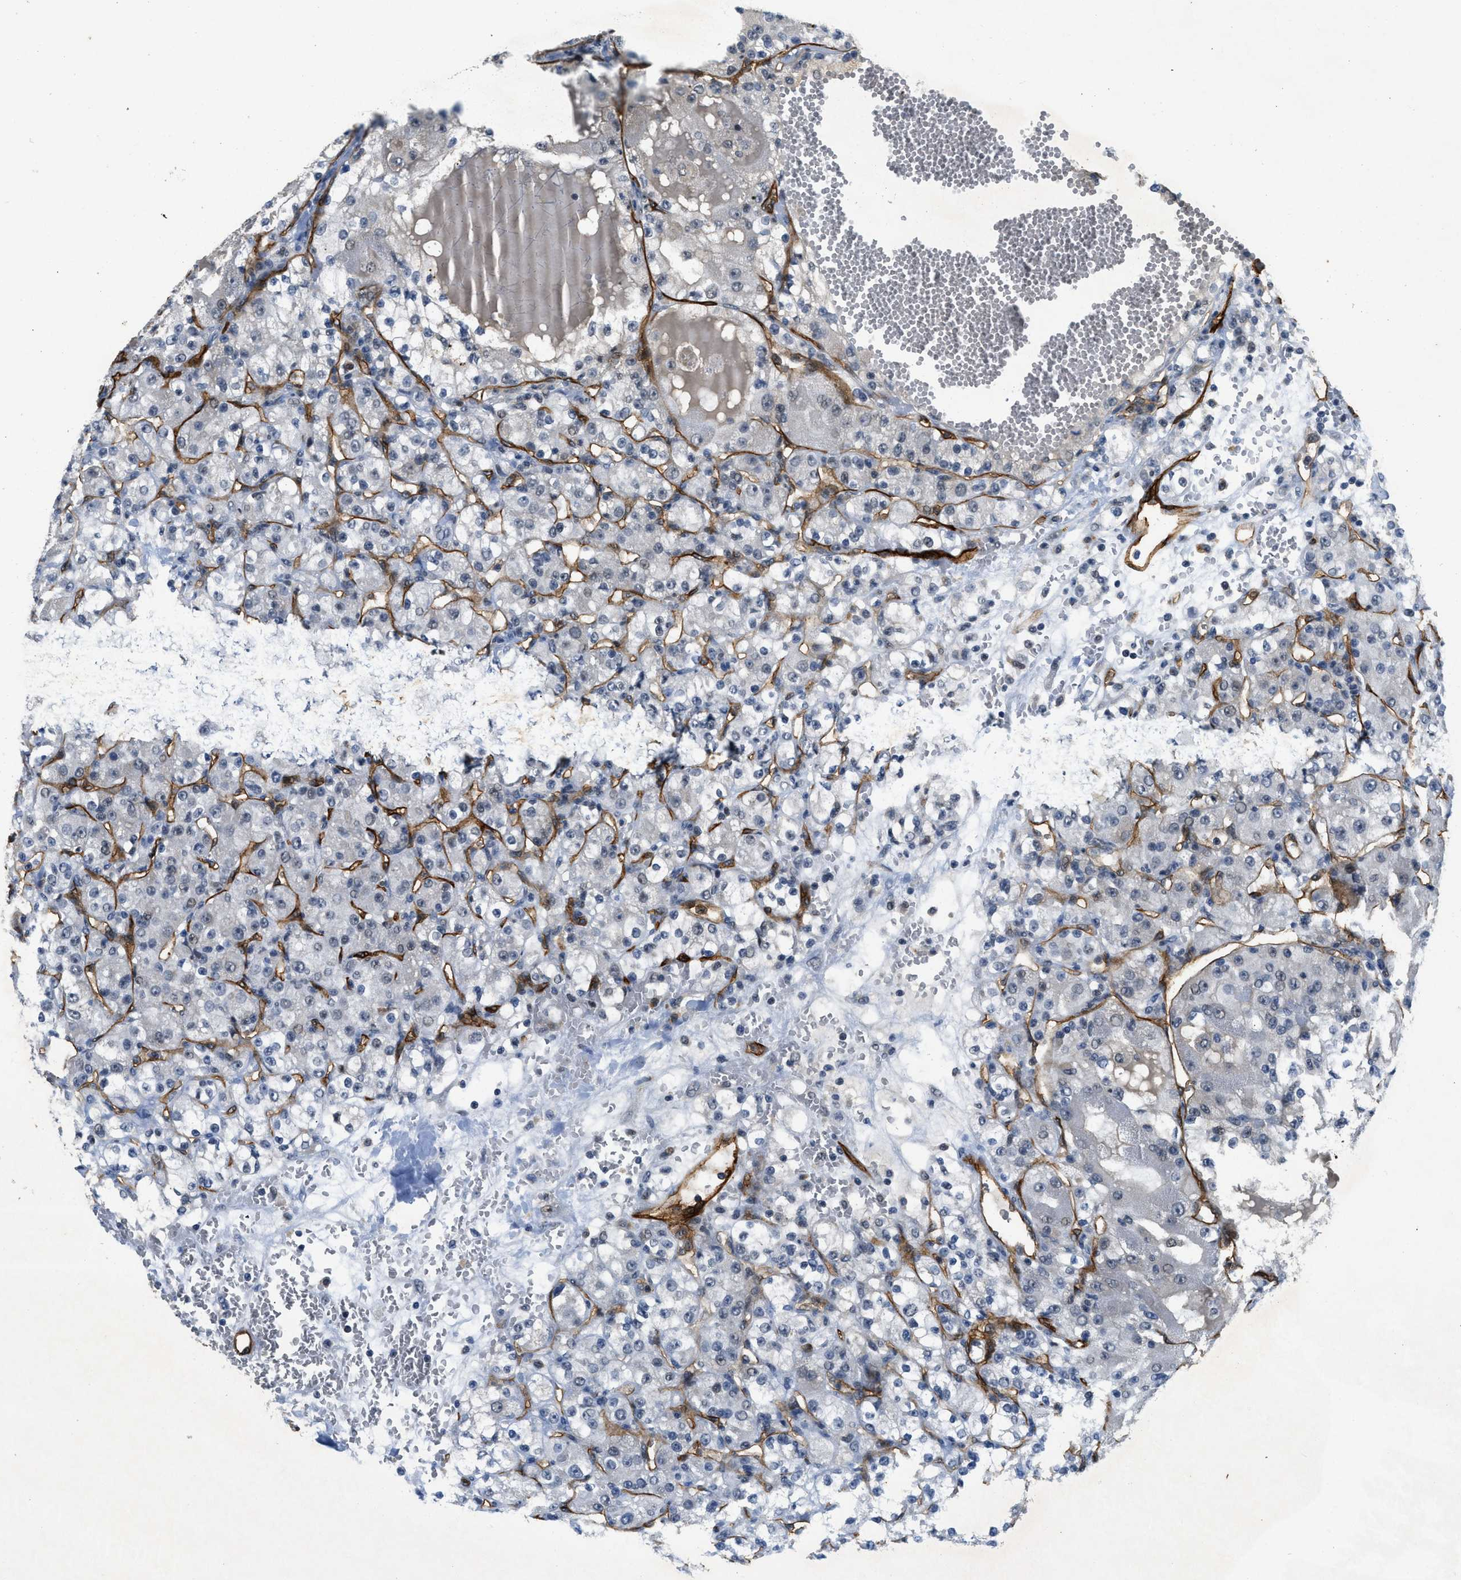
{"staining": {"intensity": "negative", "quantity": "none", "location": "none"}, "tissue": "renal cancer", "cell_type": "Tumor cells", "image_type": "cancer", "snomed": [{"axis": "morphology", "description": "Normal tissue, NOS"}, {"axis": "morphology", "description": "Adenocarcinoma, NOS"}, {"axis": "topography", "description": "Kidney"}], "caption": "Micrograph shows no significant protein positivity in tumor cells of adenocarcinoma (renal). Brightfield microscopy of immunohistochemistry stained with DAB (3,3'-diaminobenzidine) (brown) and hematoxylin (blue), captured at high magnification.", "gene": "SLCO2A1", "patient": {"sex": "male", "age": 61}}